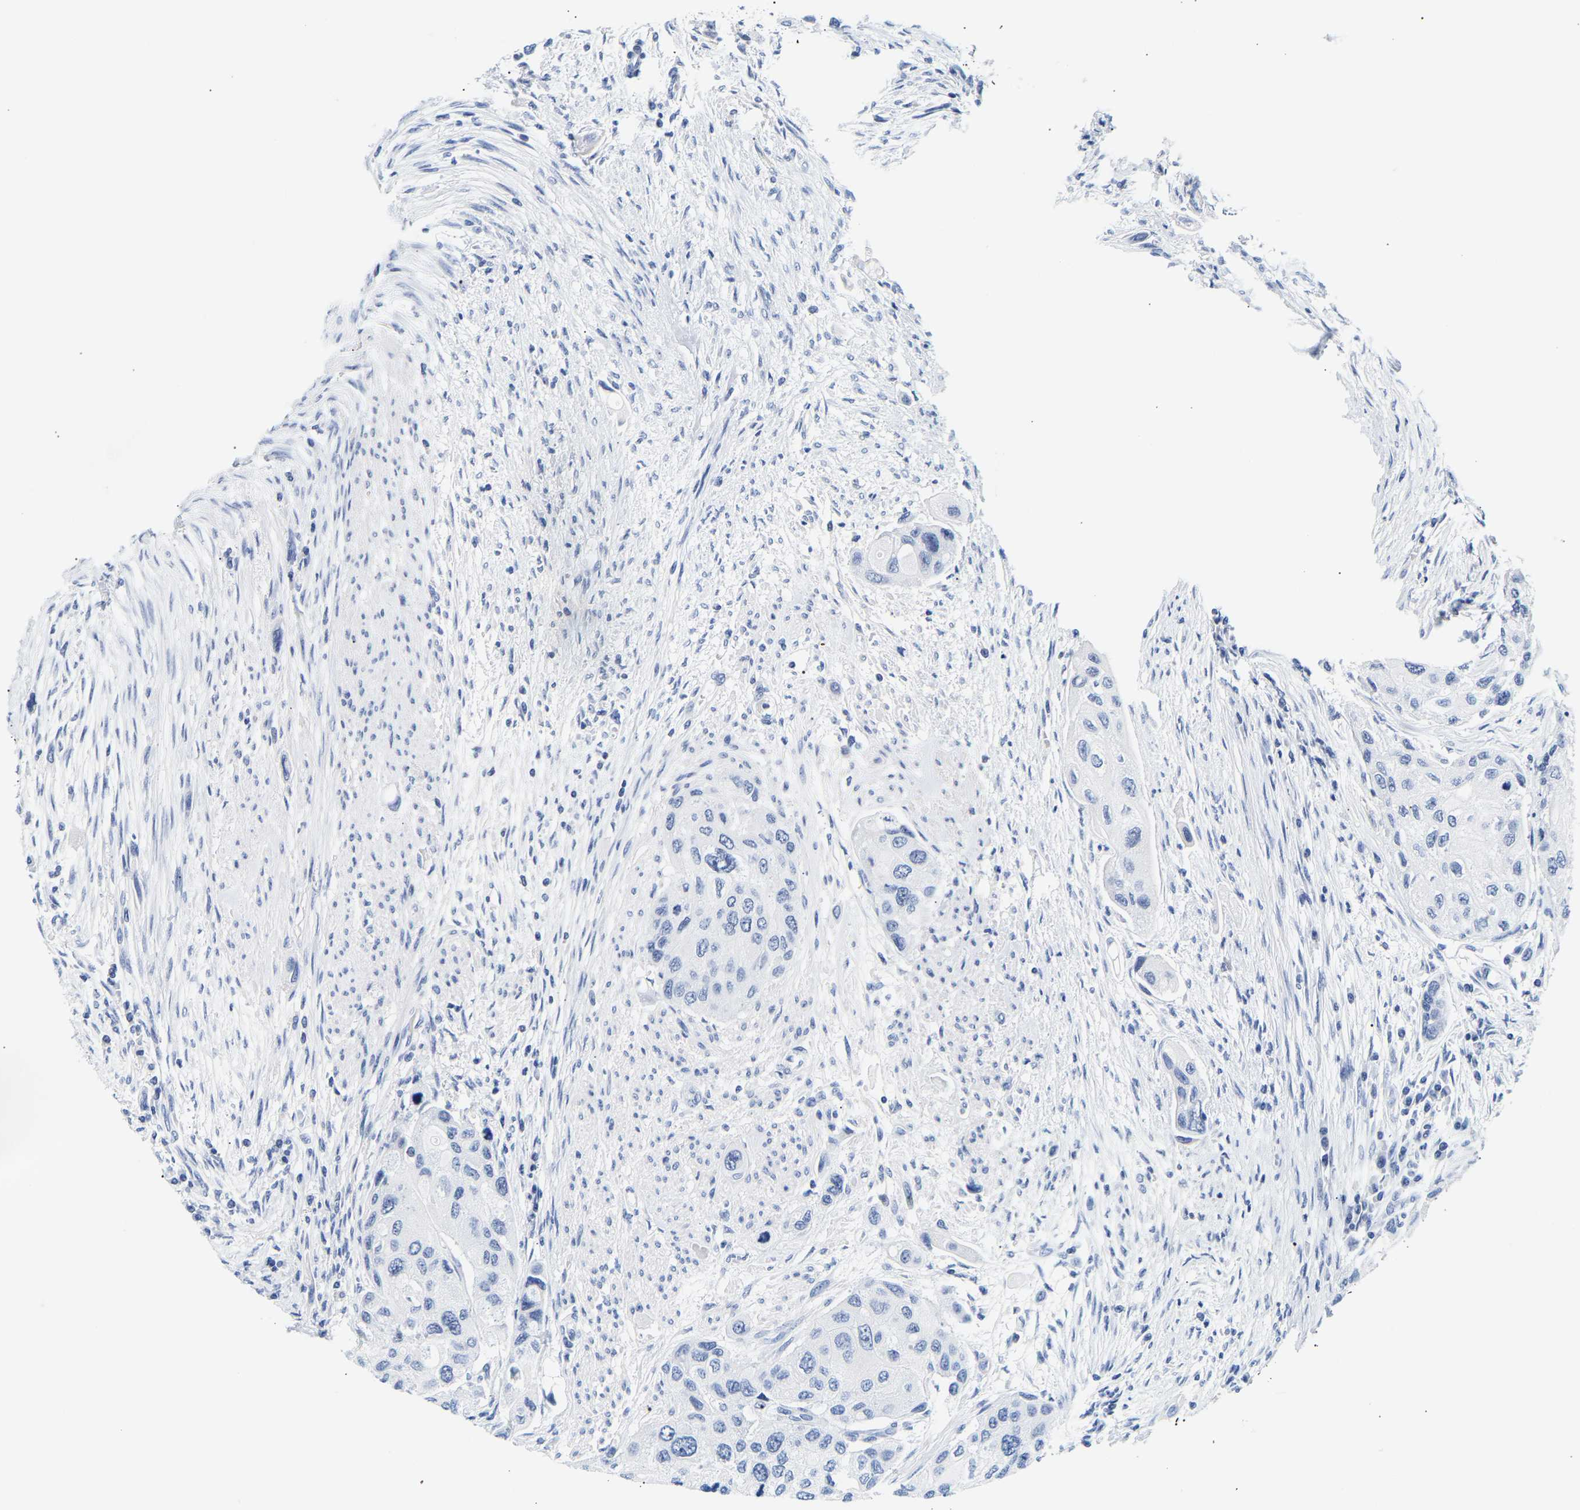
{"staining": {"intensity": "negative", "quantity": "none", "location": "none"}, "tissue": "urothelial cancer", "cell_type": "Tumor cells", "image_type": "cancer", "snomed": [{"axis": "morphology", "description": "Urothelial carcinoma, High grade"}, {"axis": "topography", "description": "Urinary bladder"}], "caption": "The IHC image has no significant positivity in tumor cells of high-grade urothelial carcinoma tissue.", "gene": "SPINK2", "patient": {"sex": "female", "age": 56}}